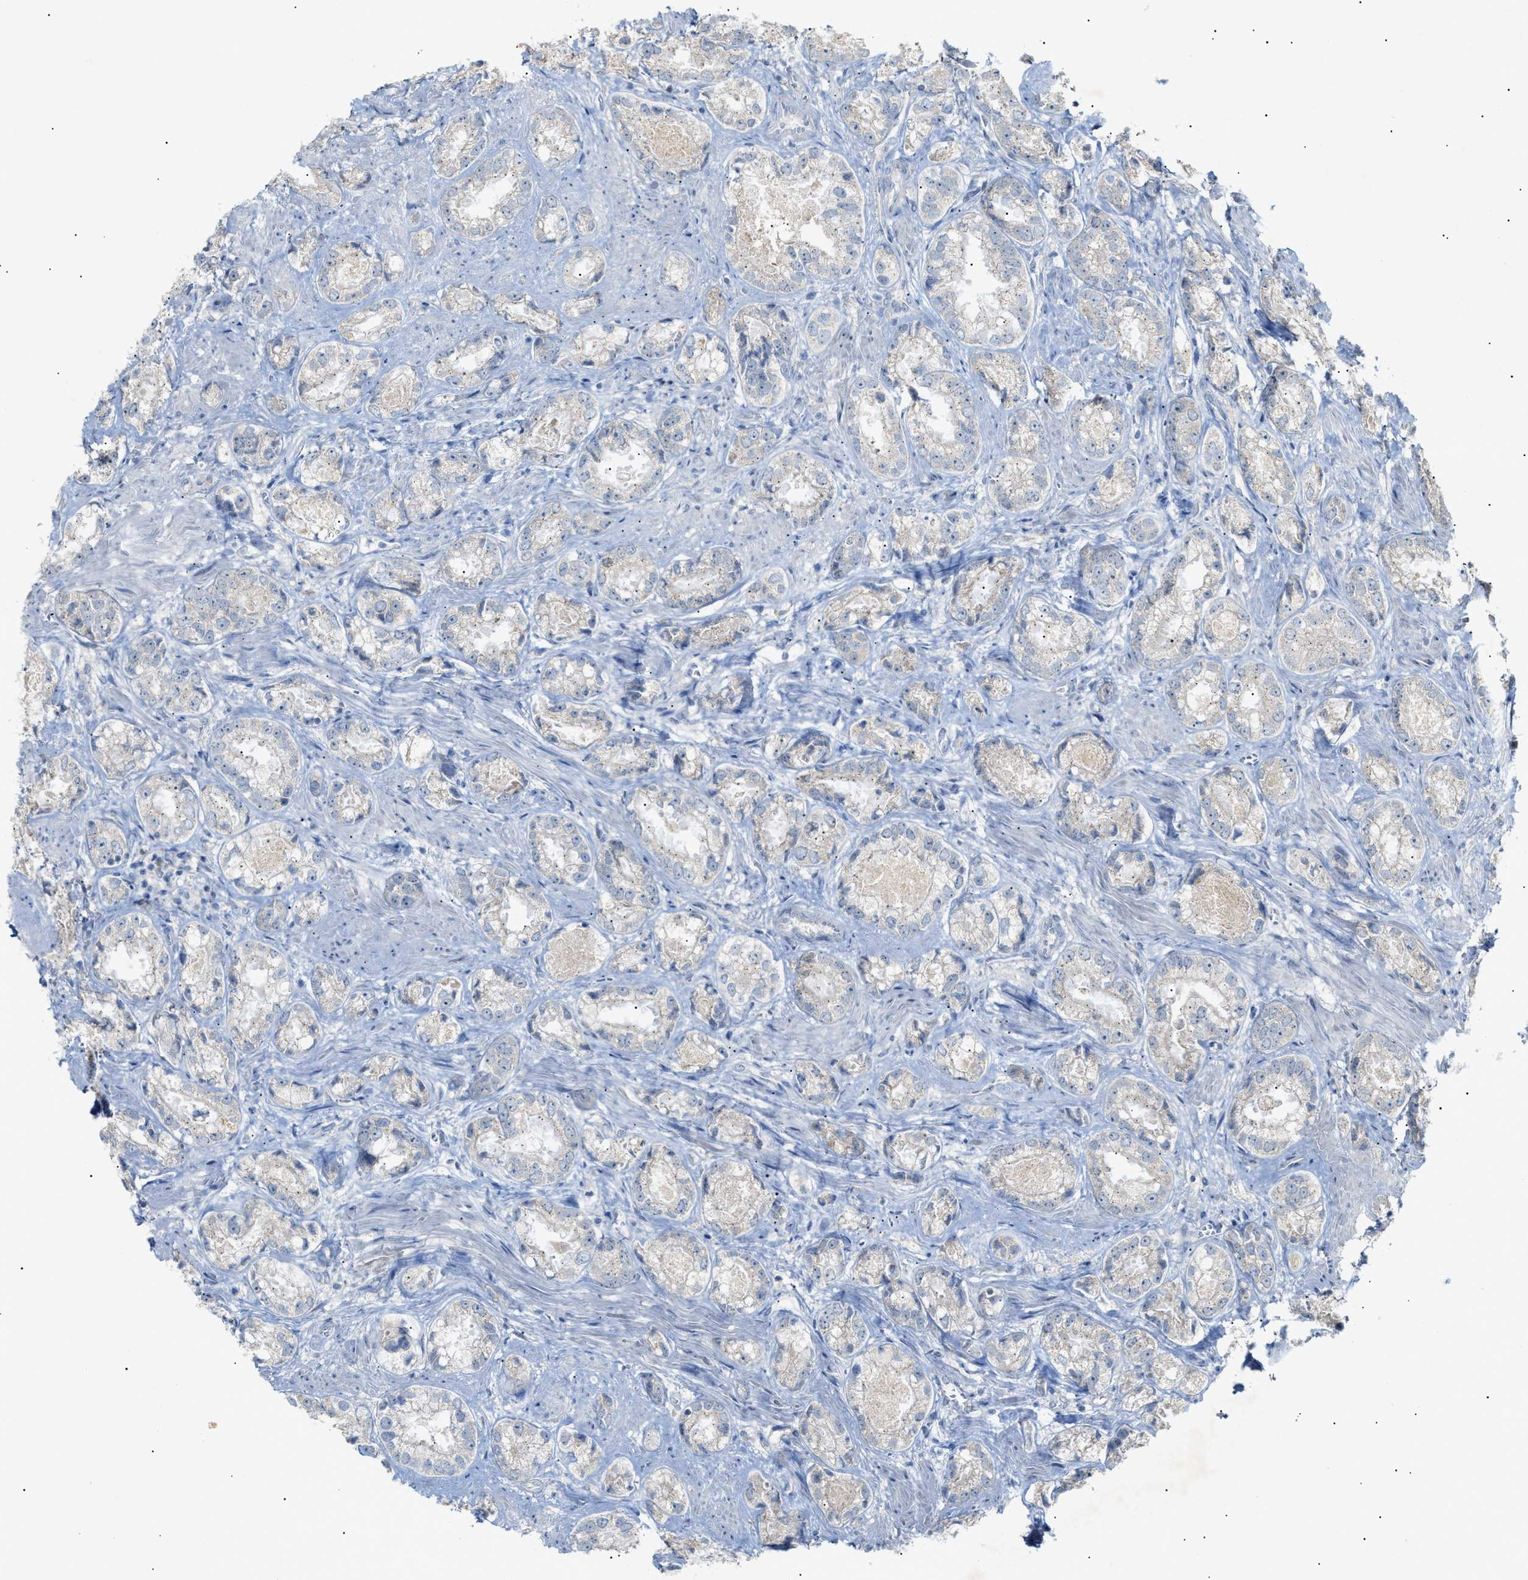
{"staining": {"intensity": "negative", "quantity": "none", "location": "none"}, "tissue": "prostate cancer", "cell_type": "Tumor cells", "image_type": "cancer", "snomed": [{"axis": "morphology", "description": "Adenocarcinoma, High grade"}, {"axis": "topography", "description": "Prostate"}], "caption": "Immunohistochemistry (IHC) photomicrograph of human prostate cancer (high-grade adenocarcinoma) stained for a protein (brown), which displays no staining in tumor cells.", "gene": "SLC25A31", "patient": {"sex": "male", "age": 61}}